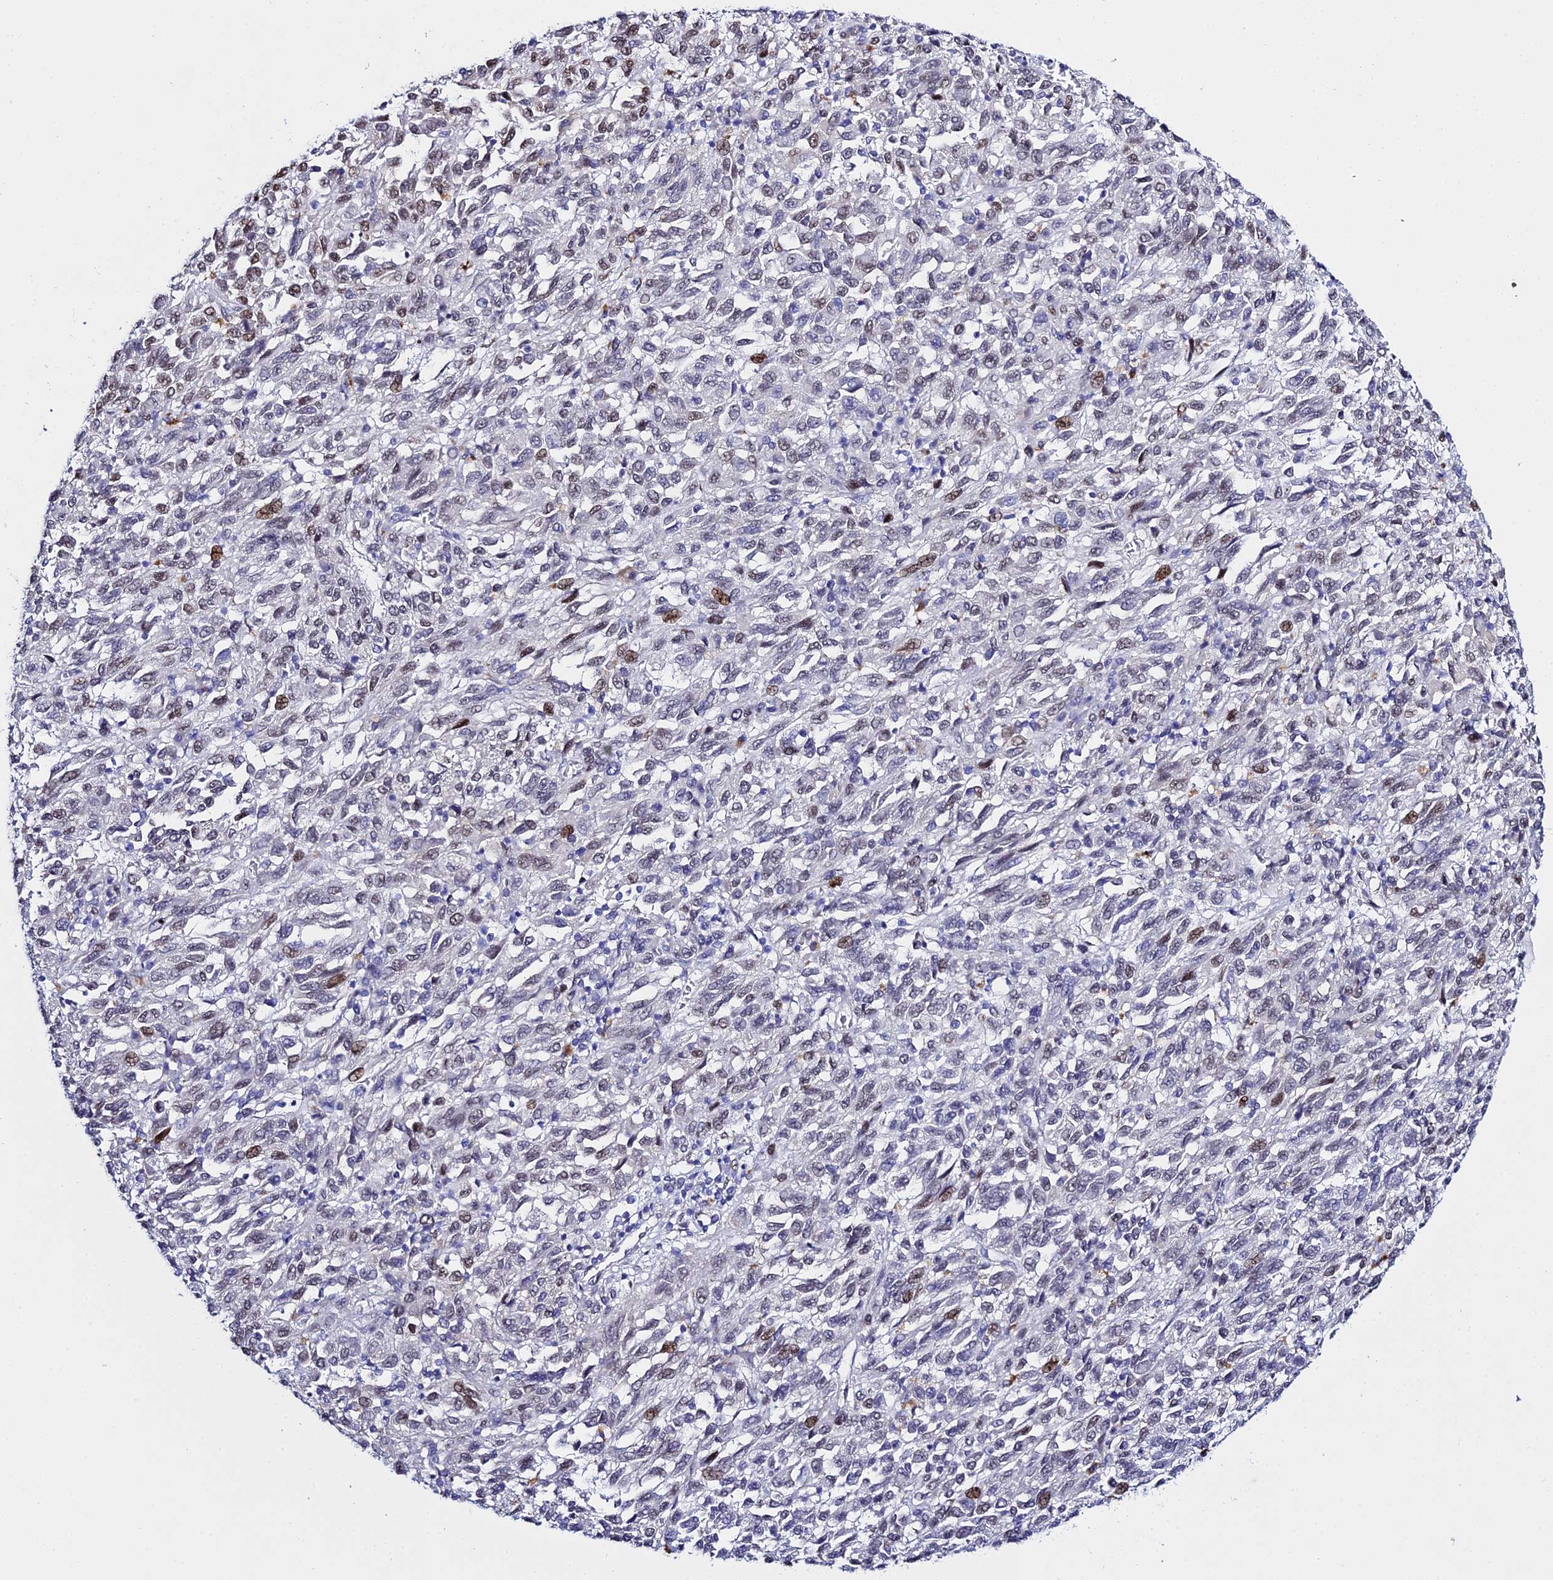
{"staining": {"intensity": "moderate", "quantity": "<25%", "location": "nuclear"}, "tissue": "melanoma", "cell_type": "Tumor cells", "image_type": "cancer", "snomed": [{"axis": "morphology", "description": "Malignant melanoma, Metastatic site"}, {"axis": "topography", "description": "Lung"}], "caption": "Human malignant melanoma (metastatic site) stained with a protein marker displays moderate staining in tumor cells.", "gene": "POFUT2", "patient": {"sex": "male", "age": 64}}